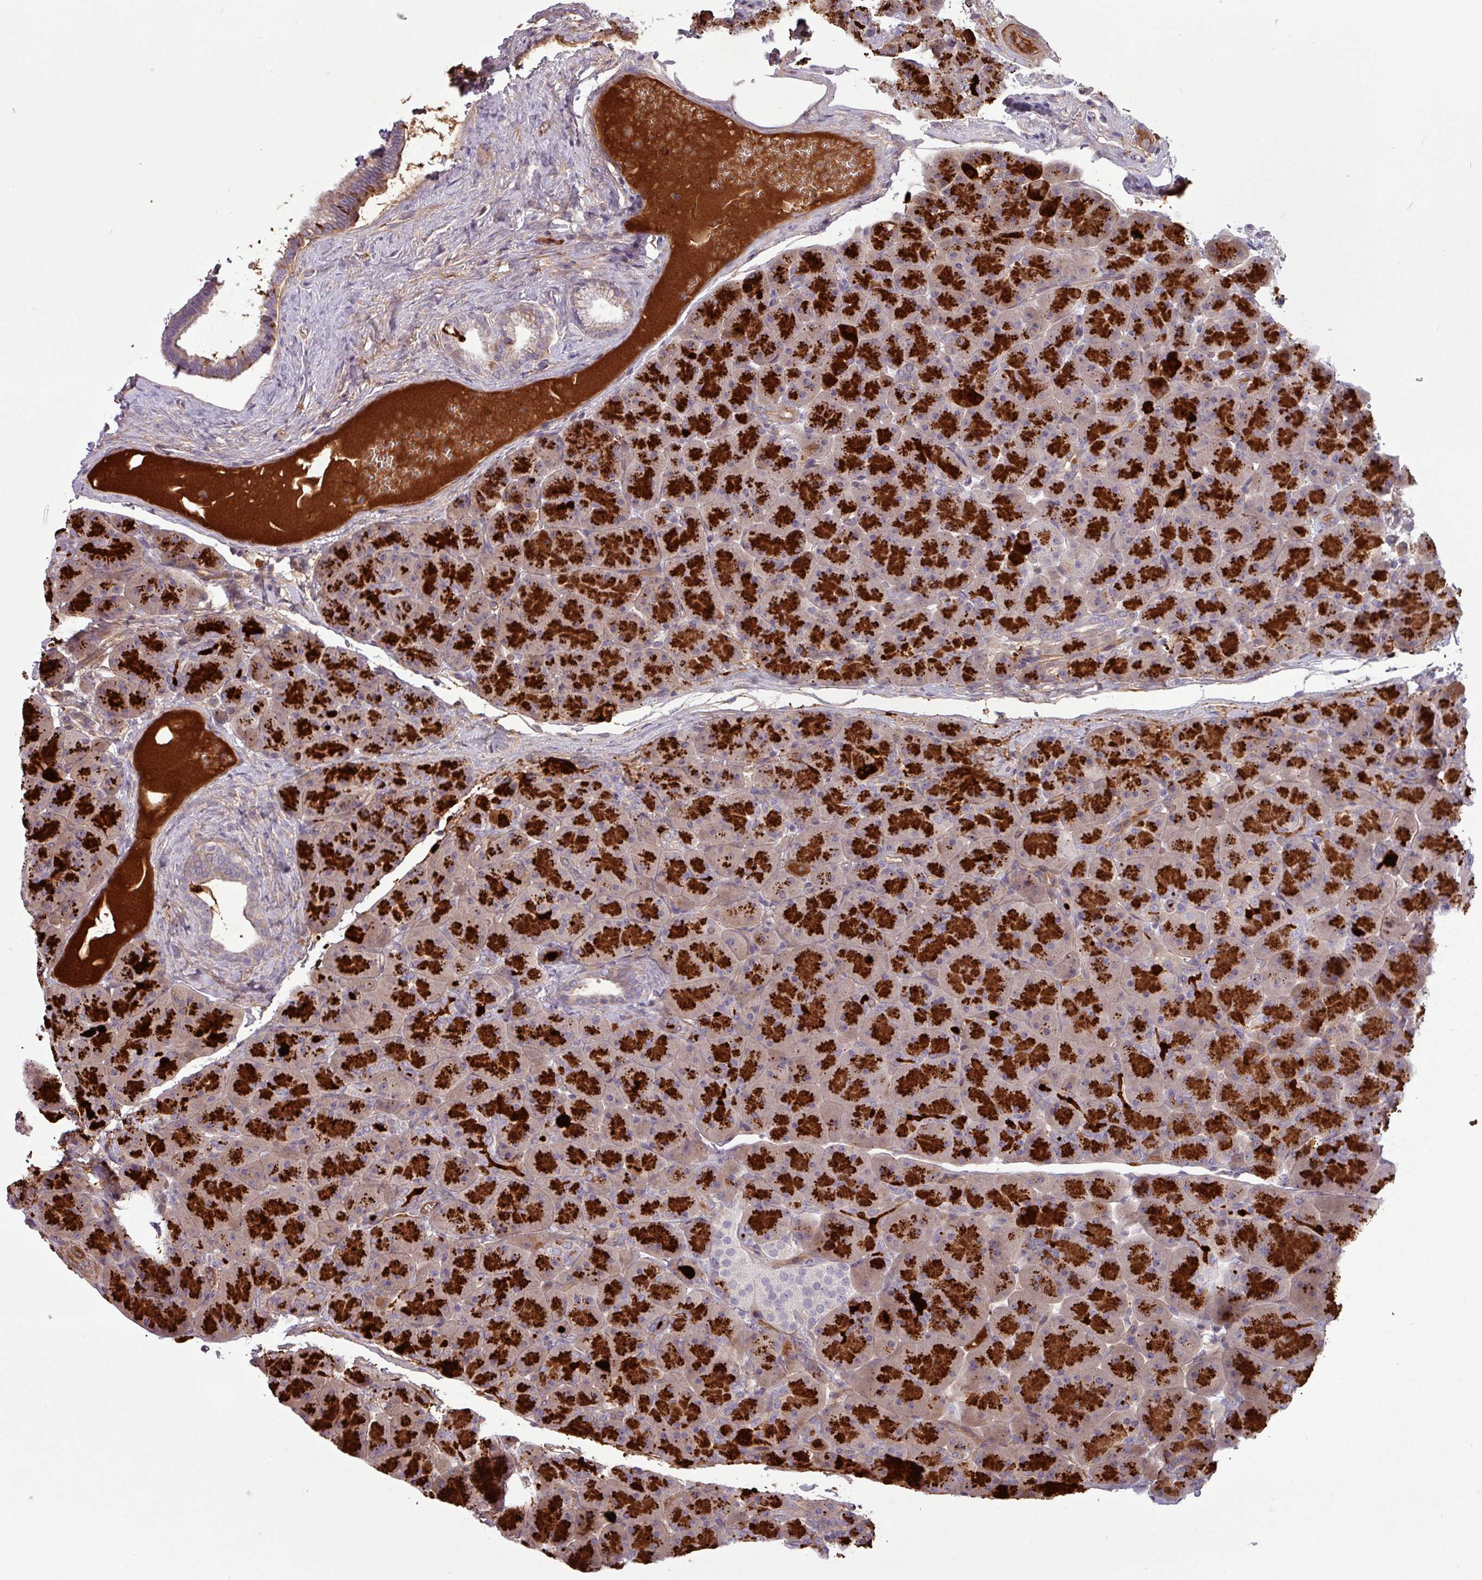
{"staining": {"intensity": "strong", "quantity": ">75%", "location": "cytoplasmic/membranous"}, "tissue": "pancreas", "cell_type": "Exocrine glandular cells", "image_type": "normal", "snomed": [{"axis": "morphology", "description": "Normal tissue, NOS"}, {"axis": "topography", "description": "Pancreas"}], "caption": "Immunohistochemical staining of unremarkable human pancreas reveals >75% levels of strong cytoplasmic/membranous protein positivity in about >75% of exocrine glandular cells.", "gene": "PCED1A", "patient": {"sex": "male", "age": 66}}